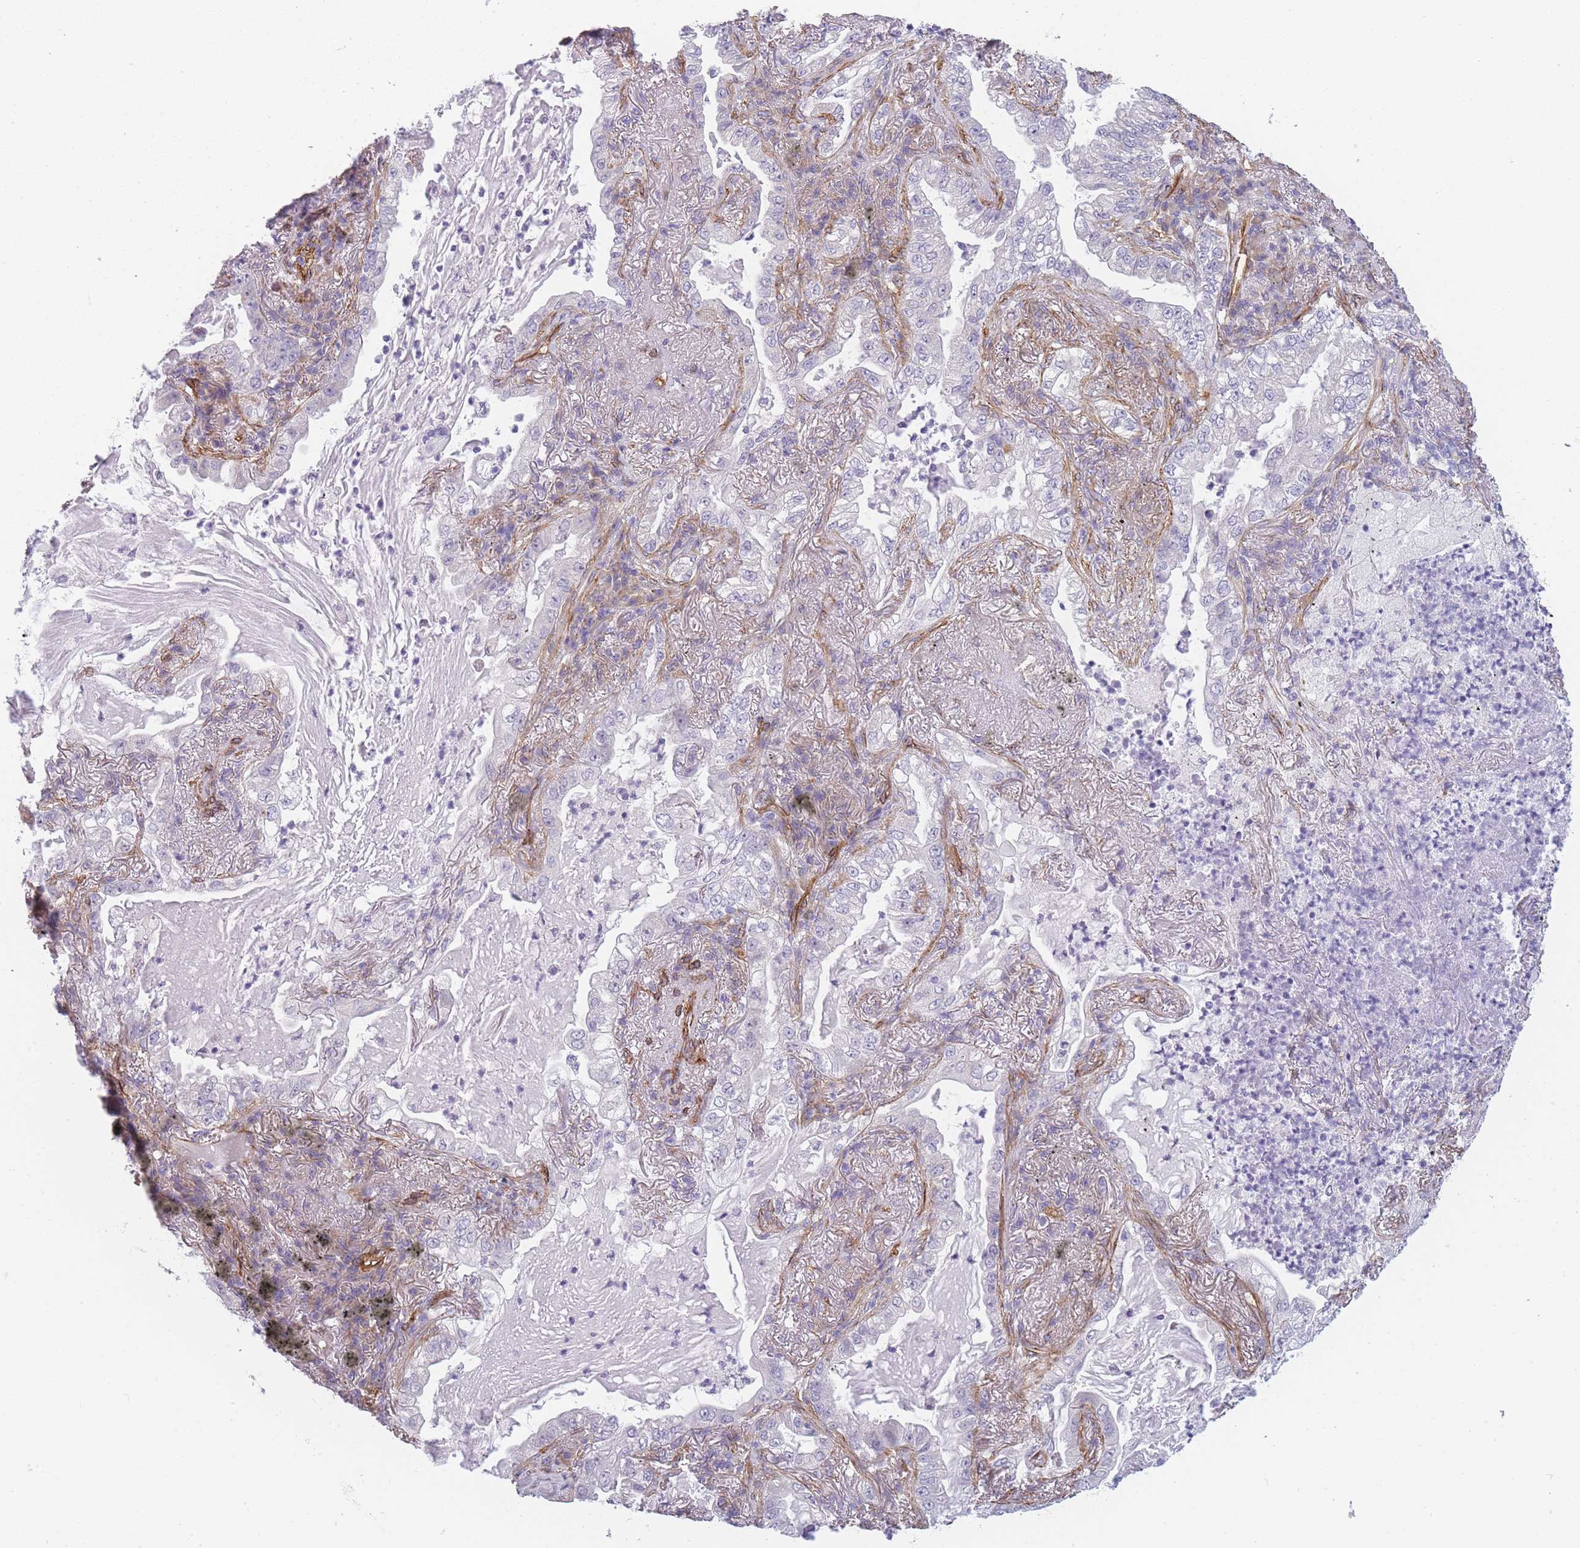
{"staining": {"intensity": "negative", "quantity": "none", "location": "none"}, "tissue": "lung cancer", "cell_type": "Tumor cells", "image_type": "cancer", "snomed": [{"axis": "morphology", "description": "Adenocarcinoma, NOS"}, {"axis": "topography", "description": "Lung"}], "caption": "A histopathology image of human lung cancer (adenocarcinoma) is negative for staining in tumor cells.", "gene": "OR6B3", "patient": {"sex": "female", "age": 73}}